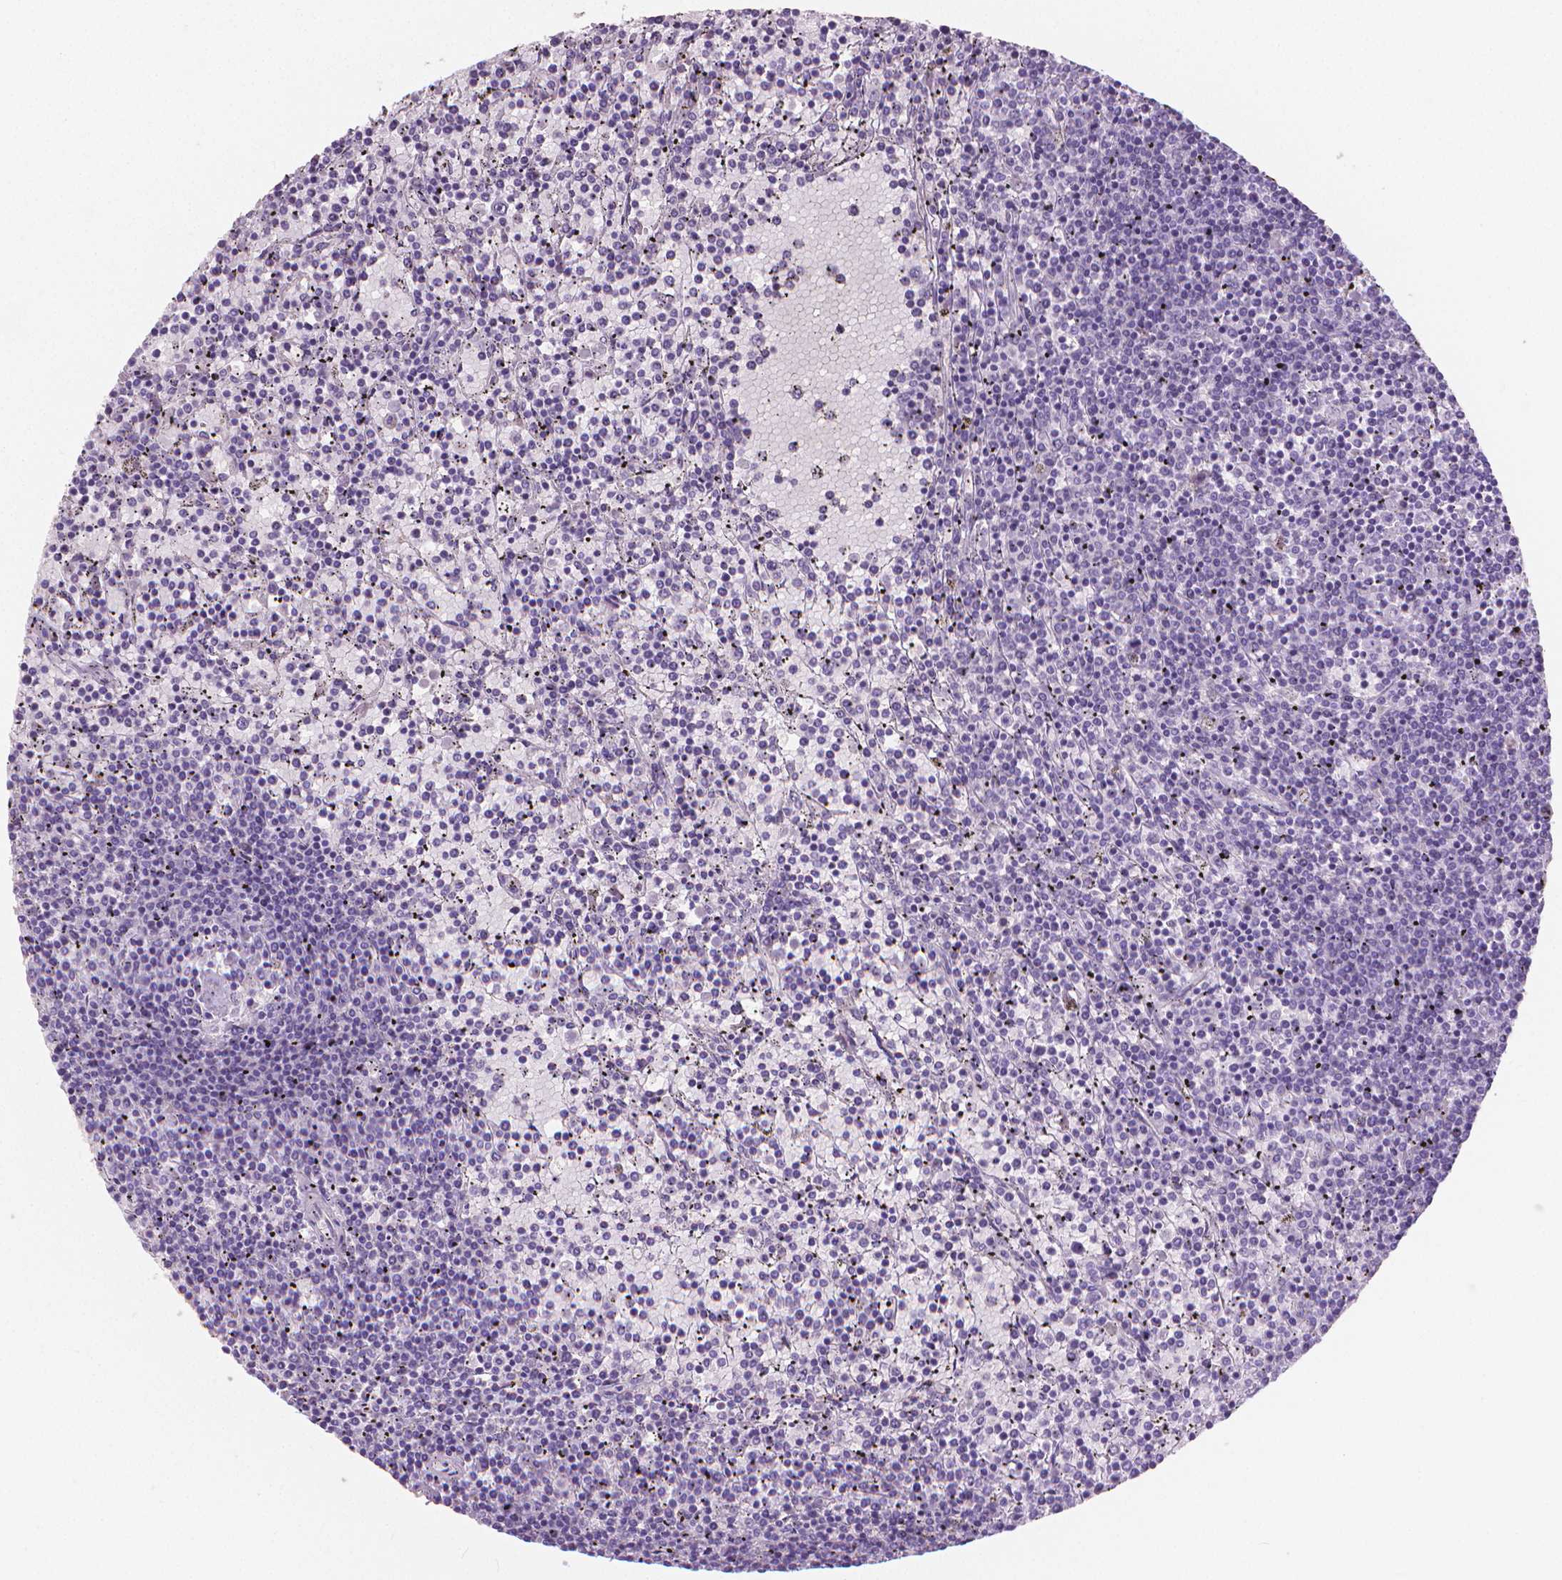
{"staining": {"intensity": "negative", "quantity": "none", "location": "none"}, "tissue": "lymphoma", "cell_type": "Tumor cells", "image_type": "cancer", "snomed": [{"axis": "morphology", "description": "Malignant lymphoma, non-Hodgkin's type, Low grade"}, {"axis": "topography", "description": "Spleen"}], "caption": "IHC of lymphoma shows no positivity in tumor cells.", "gene": "TNNI2", "patient": {"sex": "female", "age": 77}}